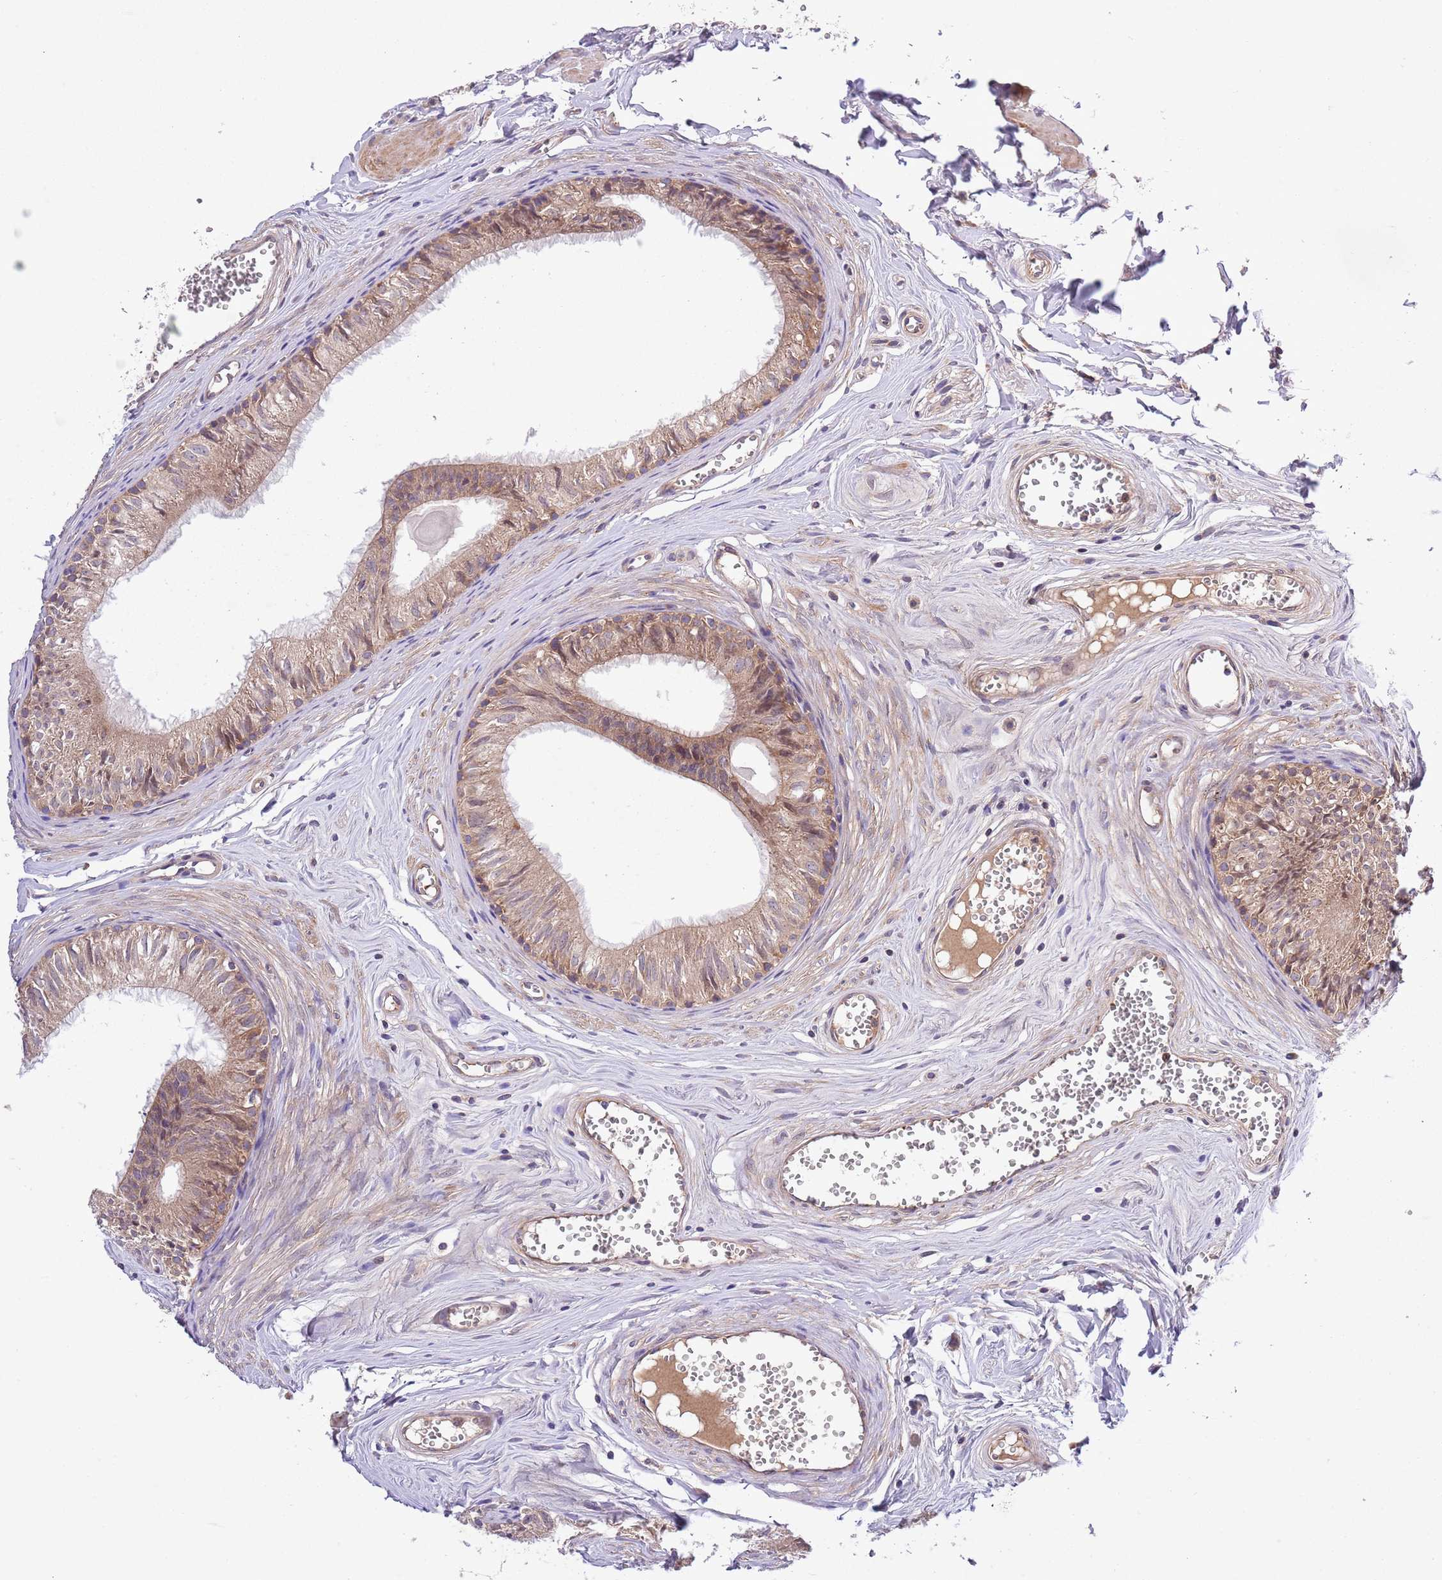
{"staining": {"intensity": "moderate", "quantity": ">75%", "location": "cytoplasmic/membranous"}, "tissue": "epididymis", "cell_type": "Glandular cells", "image_type": "normal", "snomed": [{"axis": "morphology", "description": "Normal tissue, NOS"}, {"axis": "topography", "description": "Epididymis"}], "caption": "Immunohistochemical staining of benign human epididymis reveals medium levels of moderate cytoplasmic/membranous expression in approximately >75% of glandular cells. The protein is stained brown, and the nuclei are stained in blue (DAB IHC with brightfield microscopy, high magnification).", "gene": "MFNG", "patient": {"sex": "male", "age": 36}}